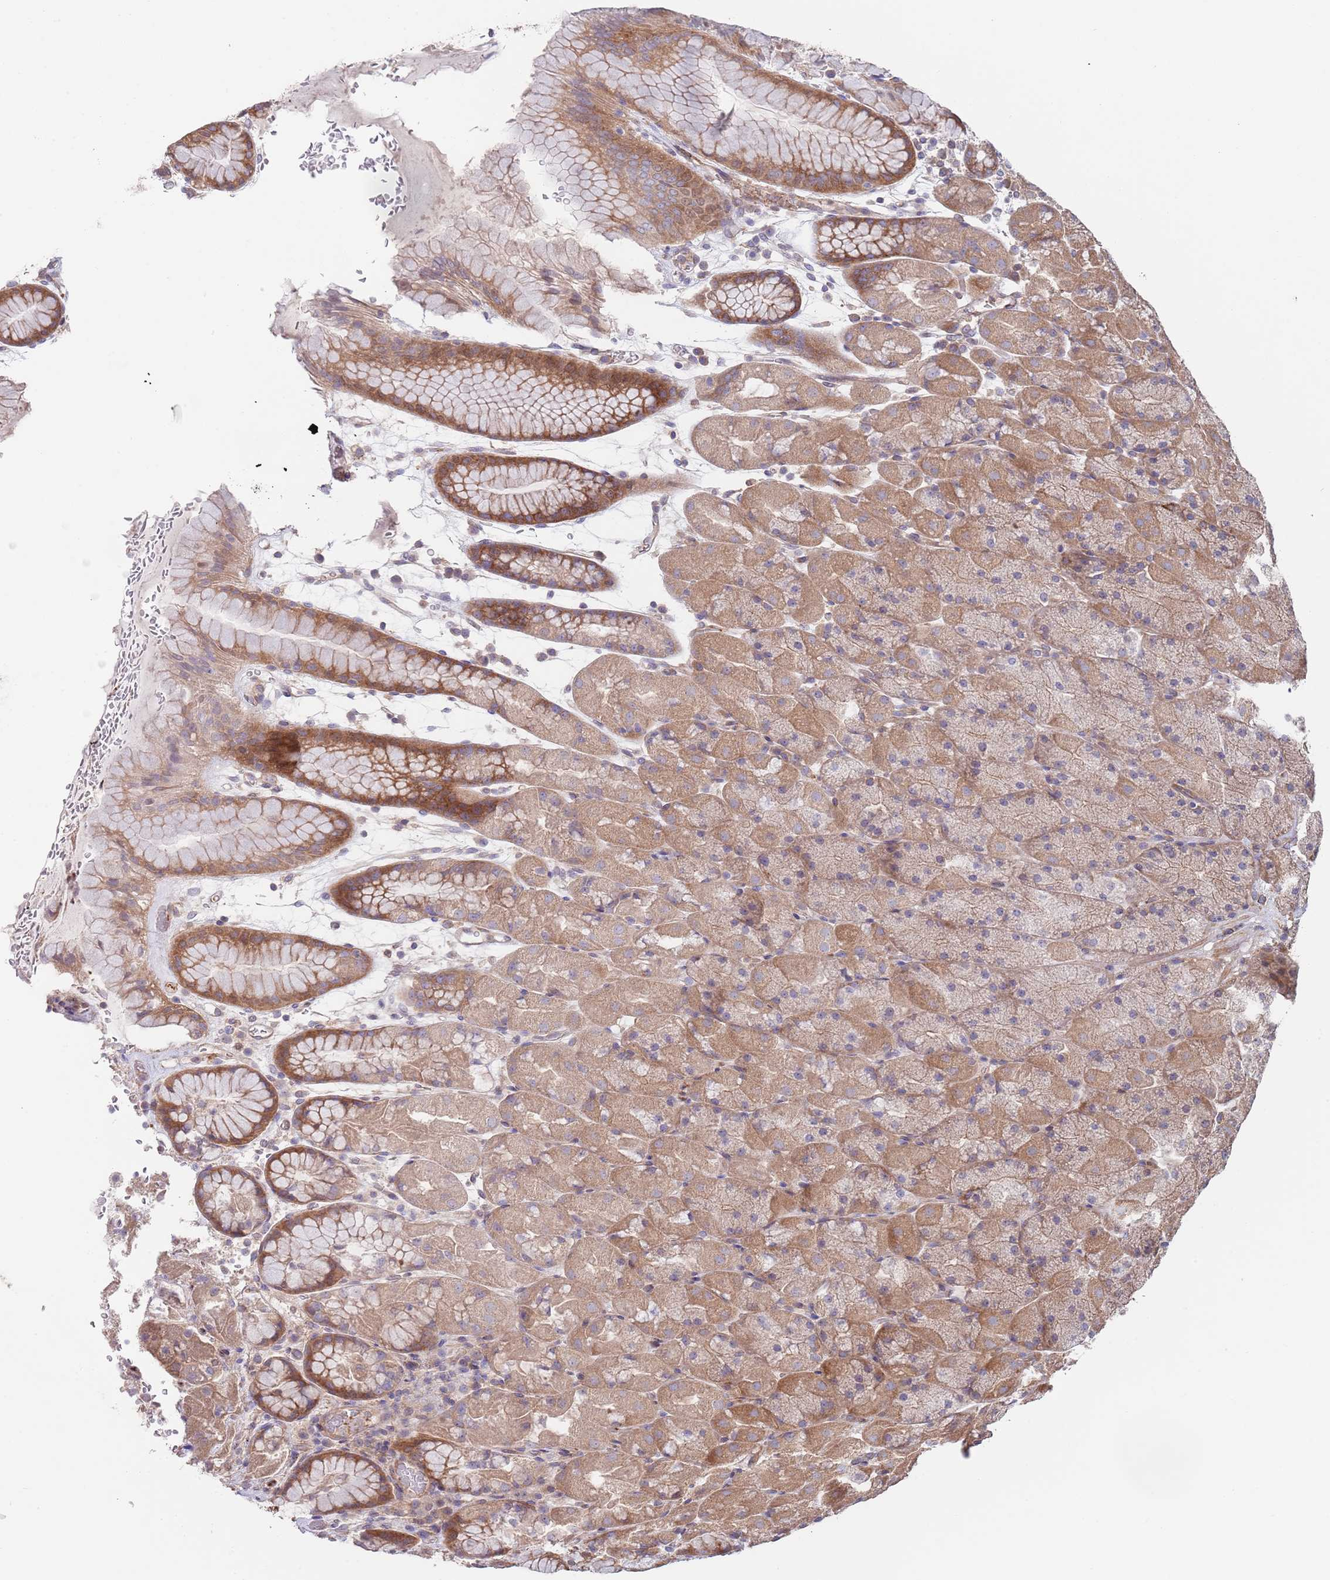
{"staining": {"intensity": "moderate", "quantity": ">75%", "location": "cytoplasmic/membranous"}, "tissue": "stomach", "cell_type": "Glandular cells", "image_type": "normal", "snomed": [{"axis": "morphology", "description": "Normal tissue, NOS"}, {"axis": "topography", "description": "Stomach, upper"}, {"axis": "topography", "description": "Stomach, lower"}], "caption": "Protein expression analysis of normal human stomach reveals moderate cytoplasmic/membranous positivity in about >75% of glandular cells. (DAB IHC with brightfield microscopy, high magnification).", "gene": "RNF19B", "patient": {"sex": "male", "age": 67}}